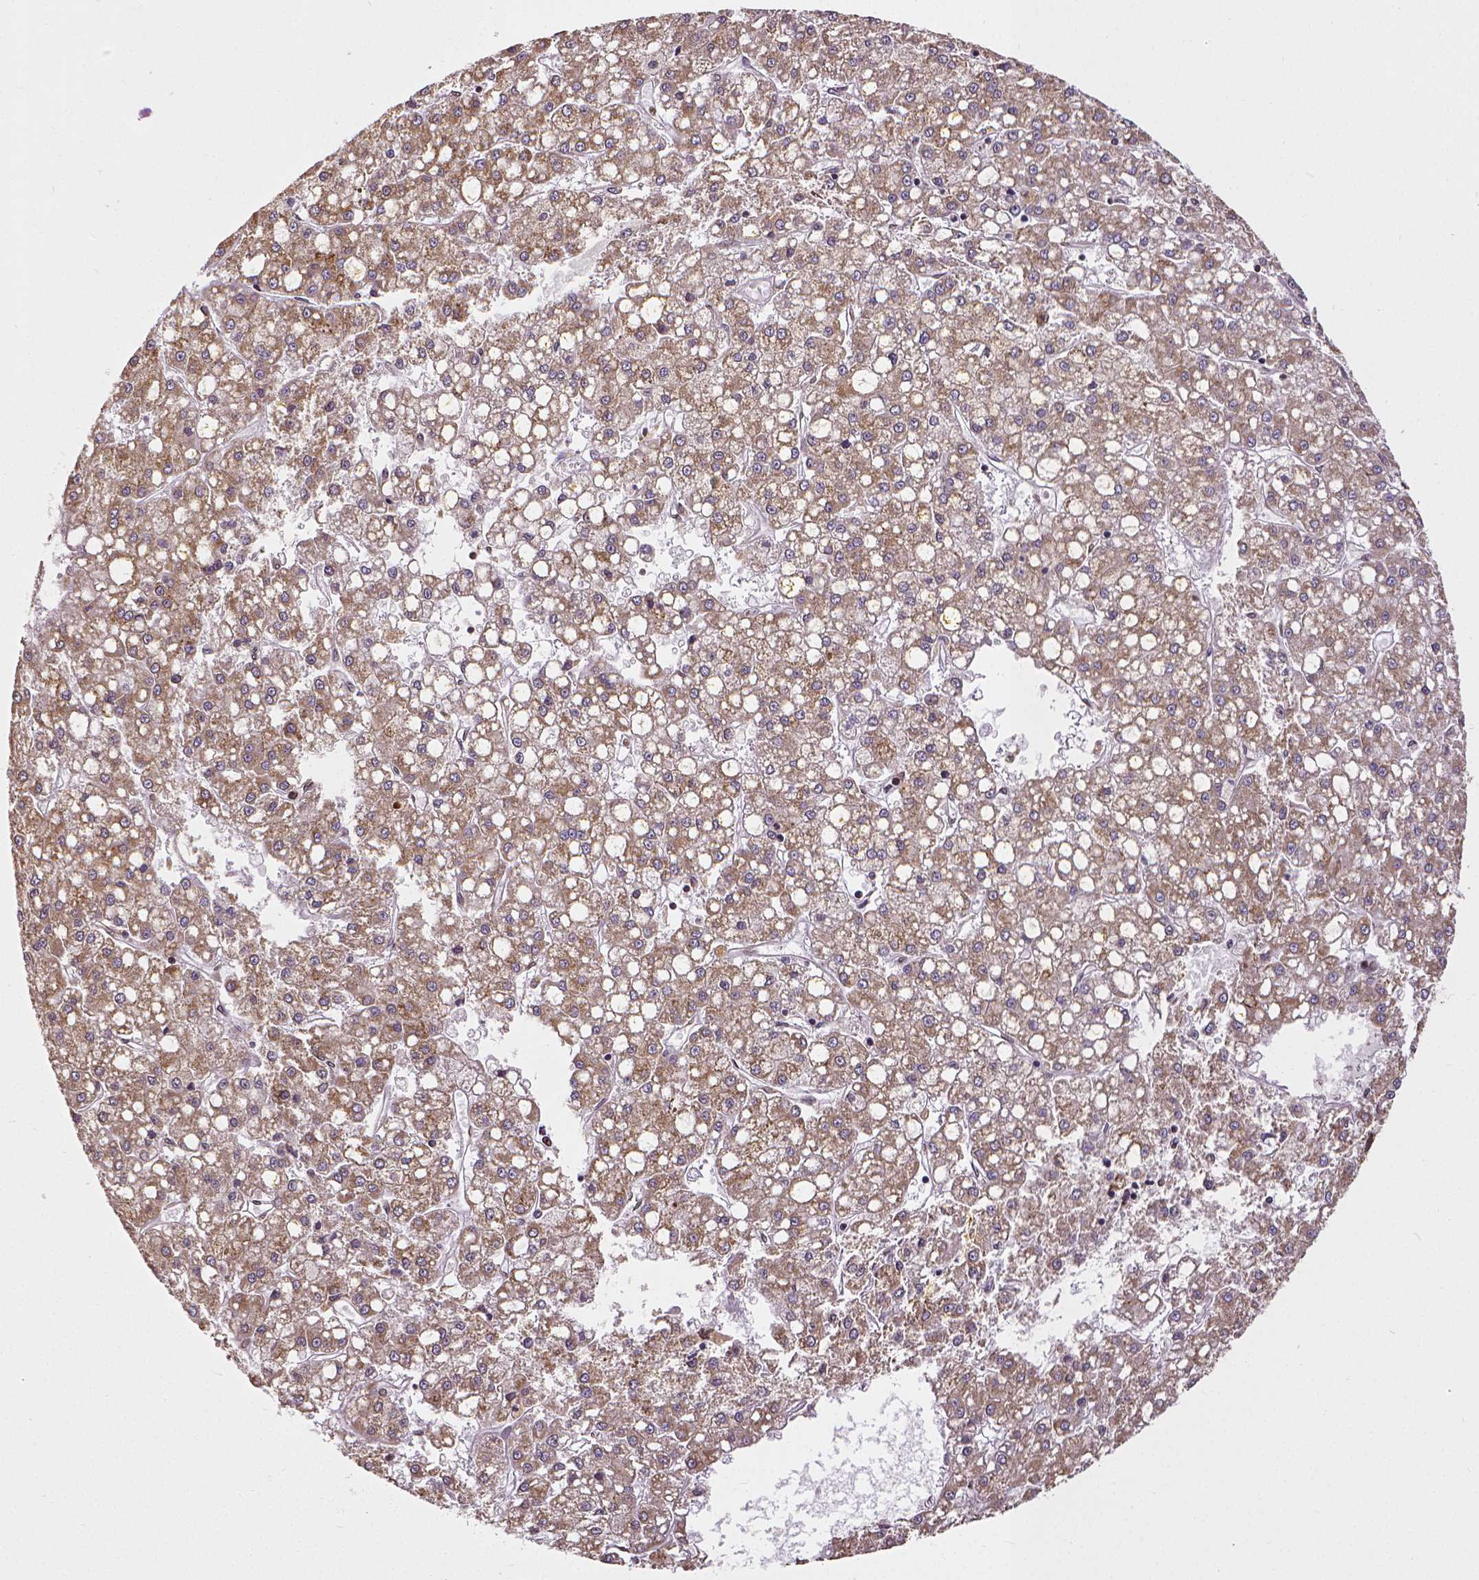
{"staining": {"intensity": "moderate", "quantity": ">75%", "location": "cytoplasmic/membranous"}, "tissue": "liver cancer", "cell_type": "Tumor cells", "image_type": "cancer", "snomed": [{"axis": "morphology", "description": "Carcinoma, Hepatocellular, NOS"}, {"axis": "topography", "description": "Liver"}], "caption": "Protein analysis of liver cancer tissue reveals moderate cytoplasmic/membranous staining in about >75% of tumor cells.", "gene": "MTDH", "patient": {"sex": "male", "age": 67}}